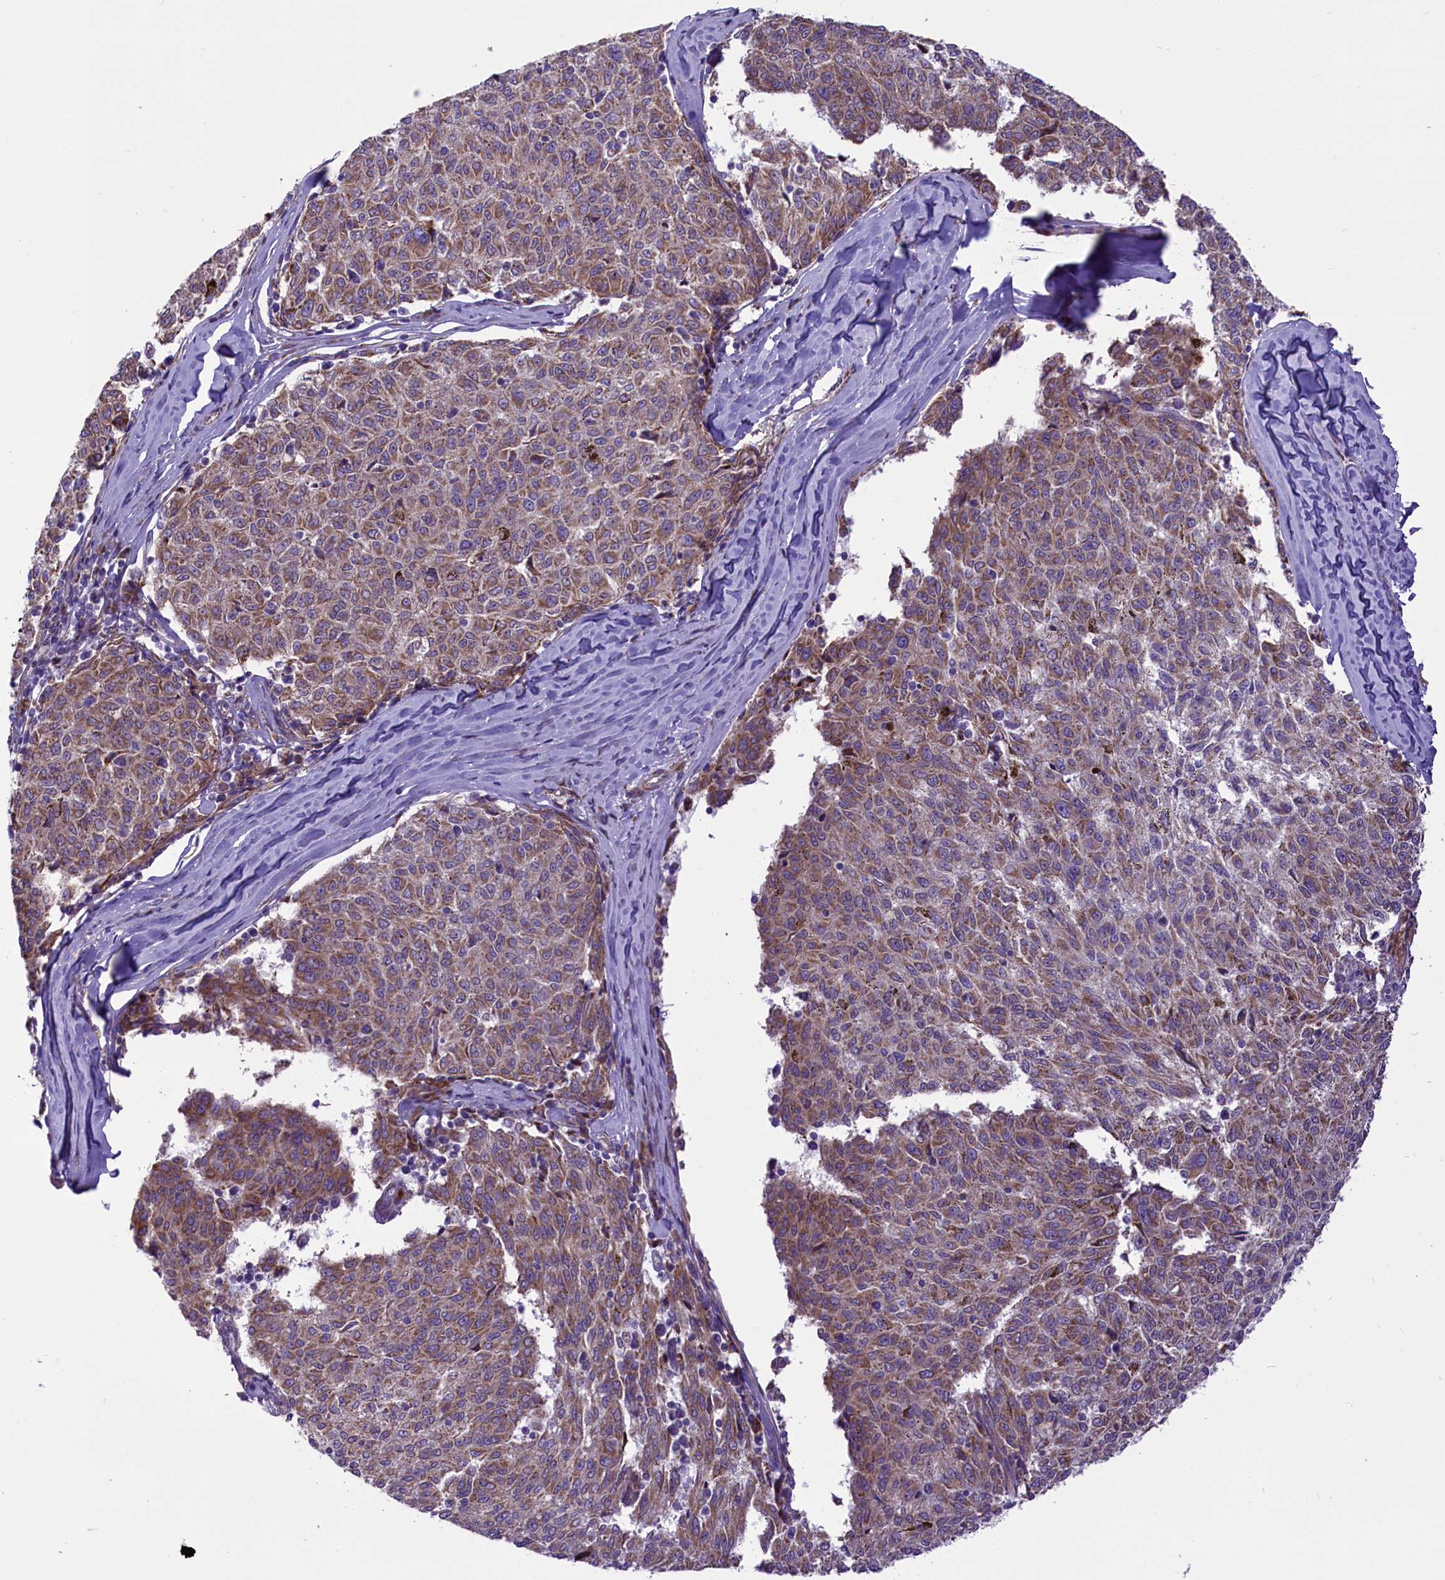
{"staining": {"intensity": "weak", "quantity": ">75%", "location": "cytoplasmic/membranous"}, "tissue": "melanoma", "cell_type": "Tumor cells", "image_type": "cancer", "snomed": [{"axis": "morphology", "description": "Malignant melanoma, NOS"}, {"axis": "topography", "description": "Skin"}], "caption": "A micrograph showing weak cytoplasmic/membranous expression in approximately >75% of tumor cells in melanoma, as visualized by brown immunohistochemical staining.", "gene": "PTPRU", "patient": {"sex": "female", "age": 72}}